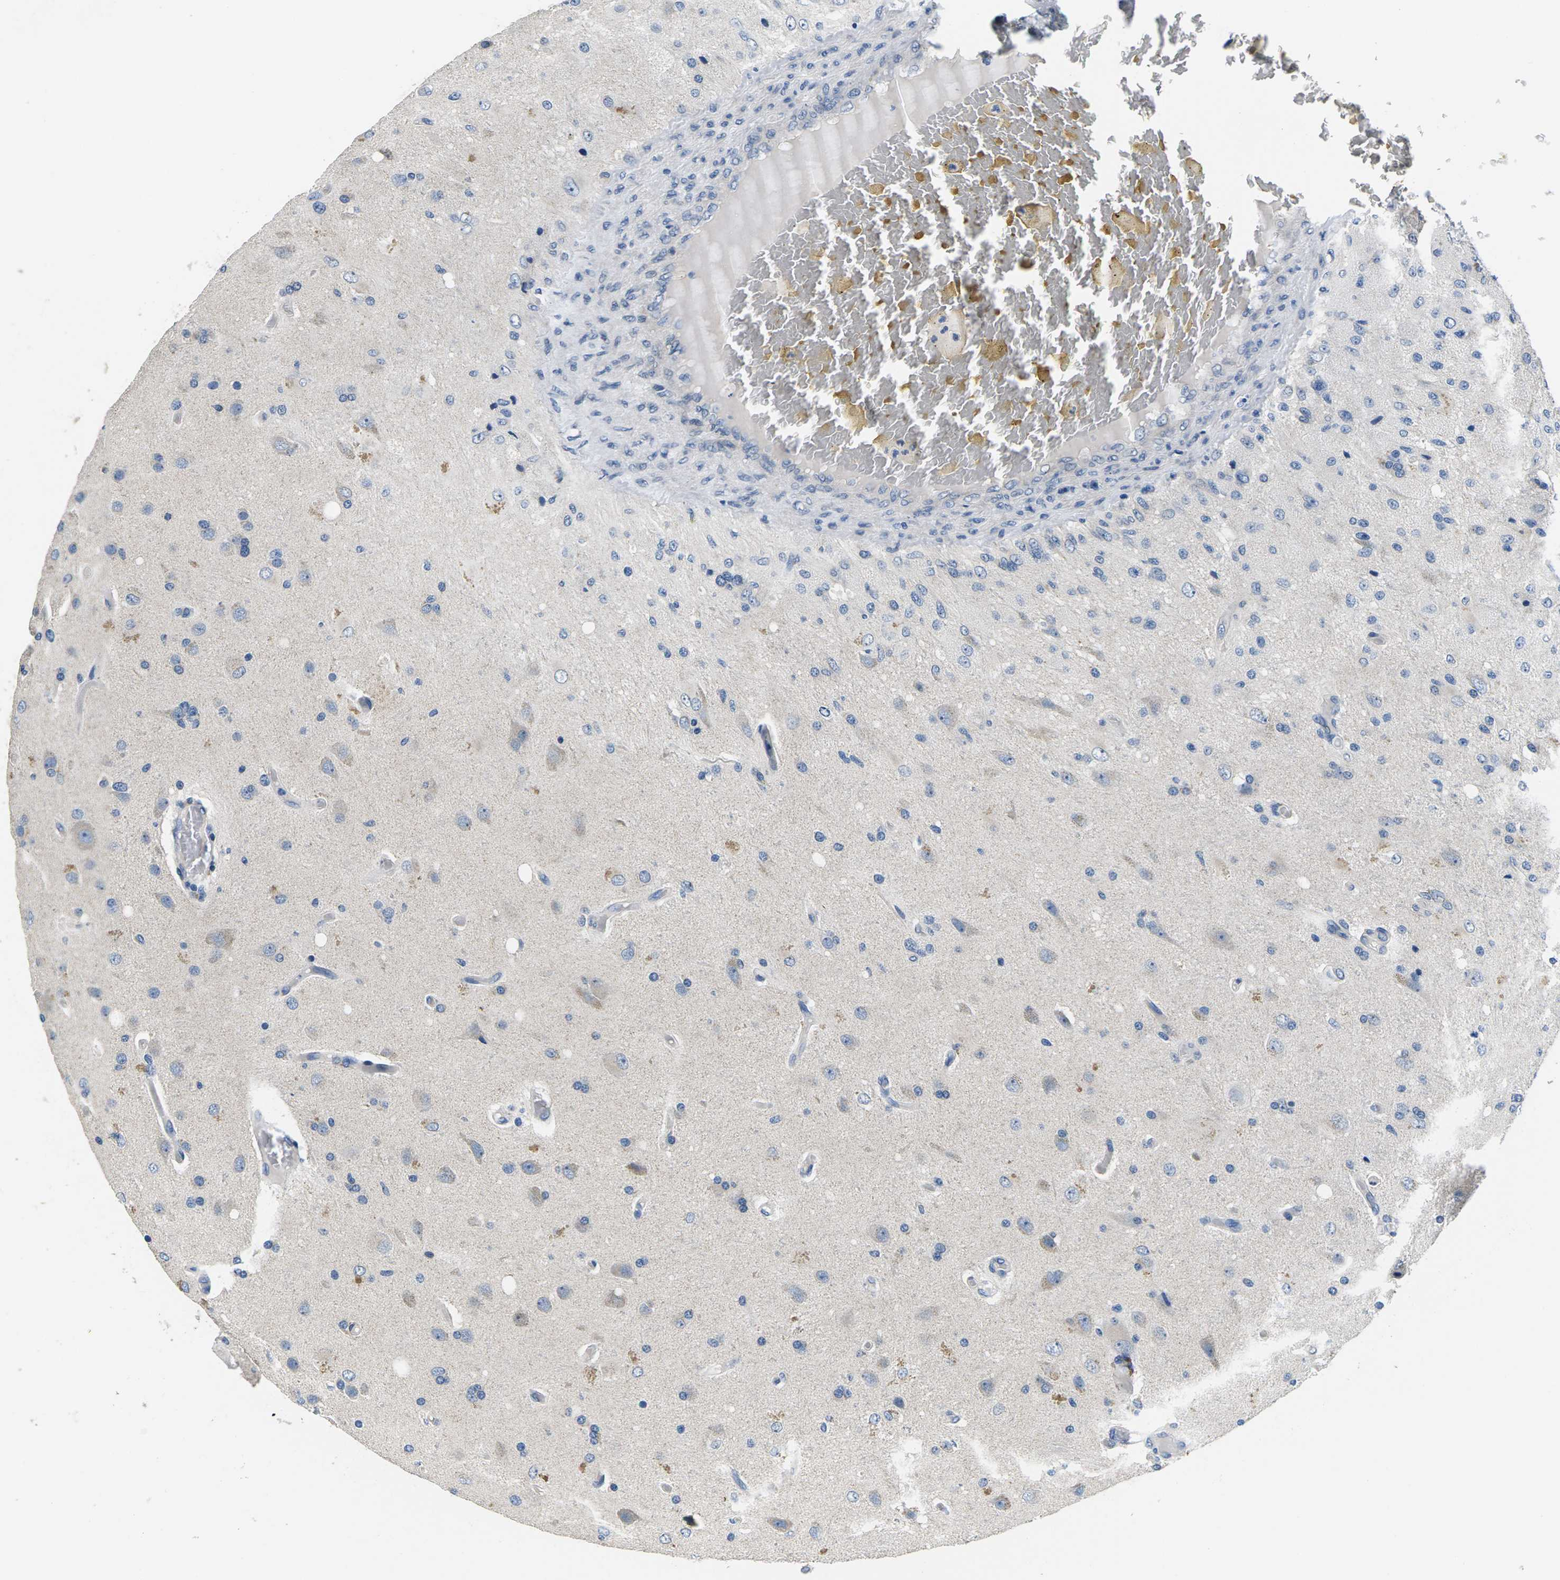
{"staining": {"intensity": "negative", "quantity": "none", "location": "none"}, "tissue": "glioma", "cell_type": "Tumor cells", "image_type": "cancer", "snomed": [{"axis": "morphology", "description": "Normal tissue, NOS"}, {"axis": "morphology", "description": "Glioma, malignant, High grade"}, {"axis": "topography", "description": "Cerebral cortex"}], "caption": "Tumor cells show no significant protein positivity in malignant glioma (high-grade).", "gene": "ERGIC3", "patient": {"sex": "male", "age": 77}}